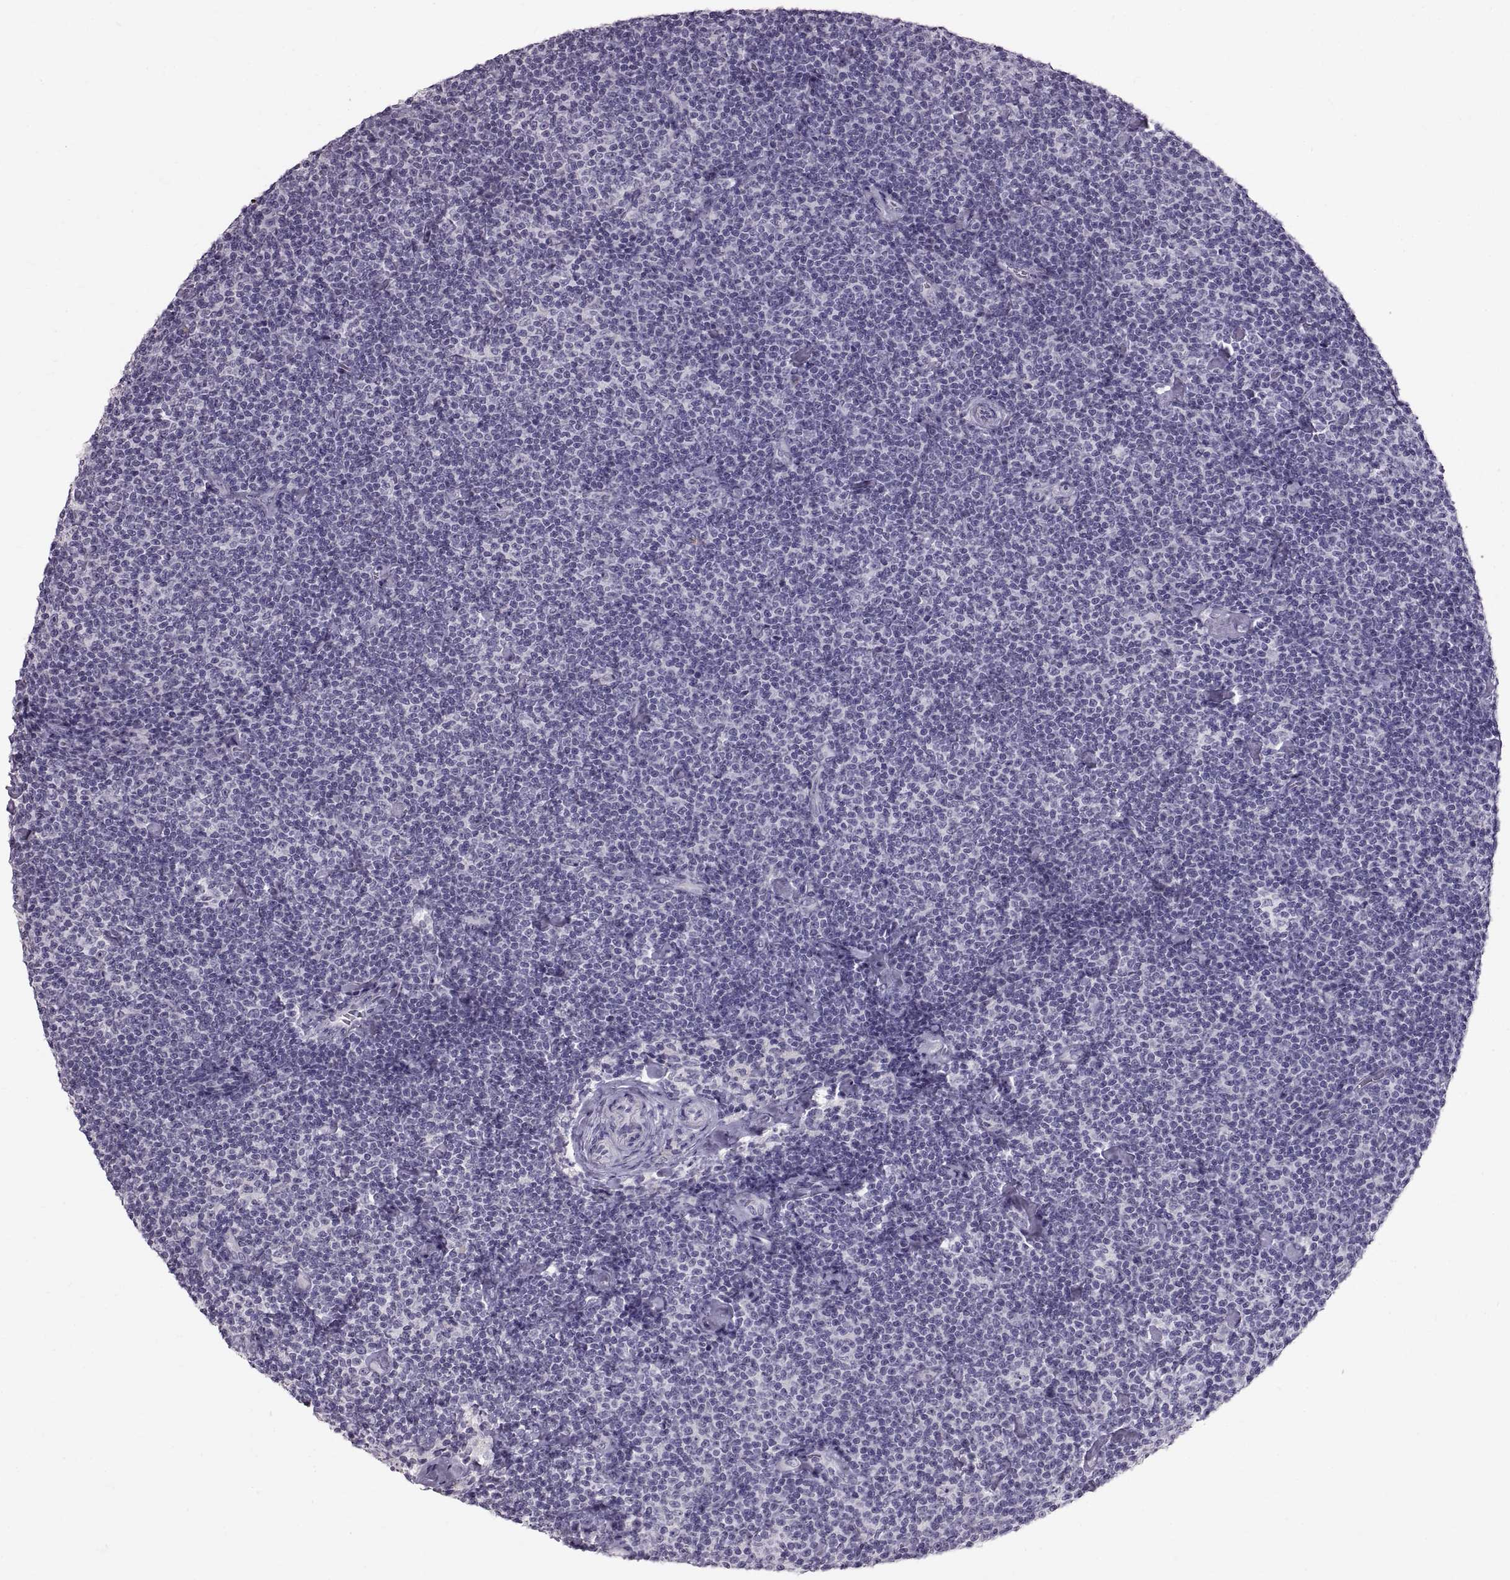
{"staining": {"intensity": "negative", "quantity": "none", "location": "none"}, "tissue": "lymphoma", "cell_type": "Tumor cells", "image_type": "cancer", "snomed": [{"axis": "morphology", "description": "Malignant lymphoma, non-Hodgkin's type, Low grade"}, {"axis": "topography", "description": "Lymph node"}], "caption": "Immunohistochemistry (IHC) photomicrograph of human malignant lymphoma, non-Hodgkin's type (low-grade) stained for a protein (brown), which displays no expression in tumor cells.", "gene": "SPACDR", "patient": {"sex": "male", "age": 81}}